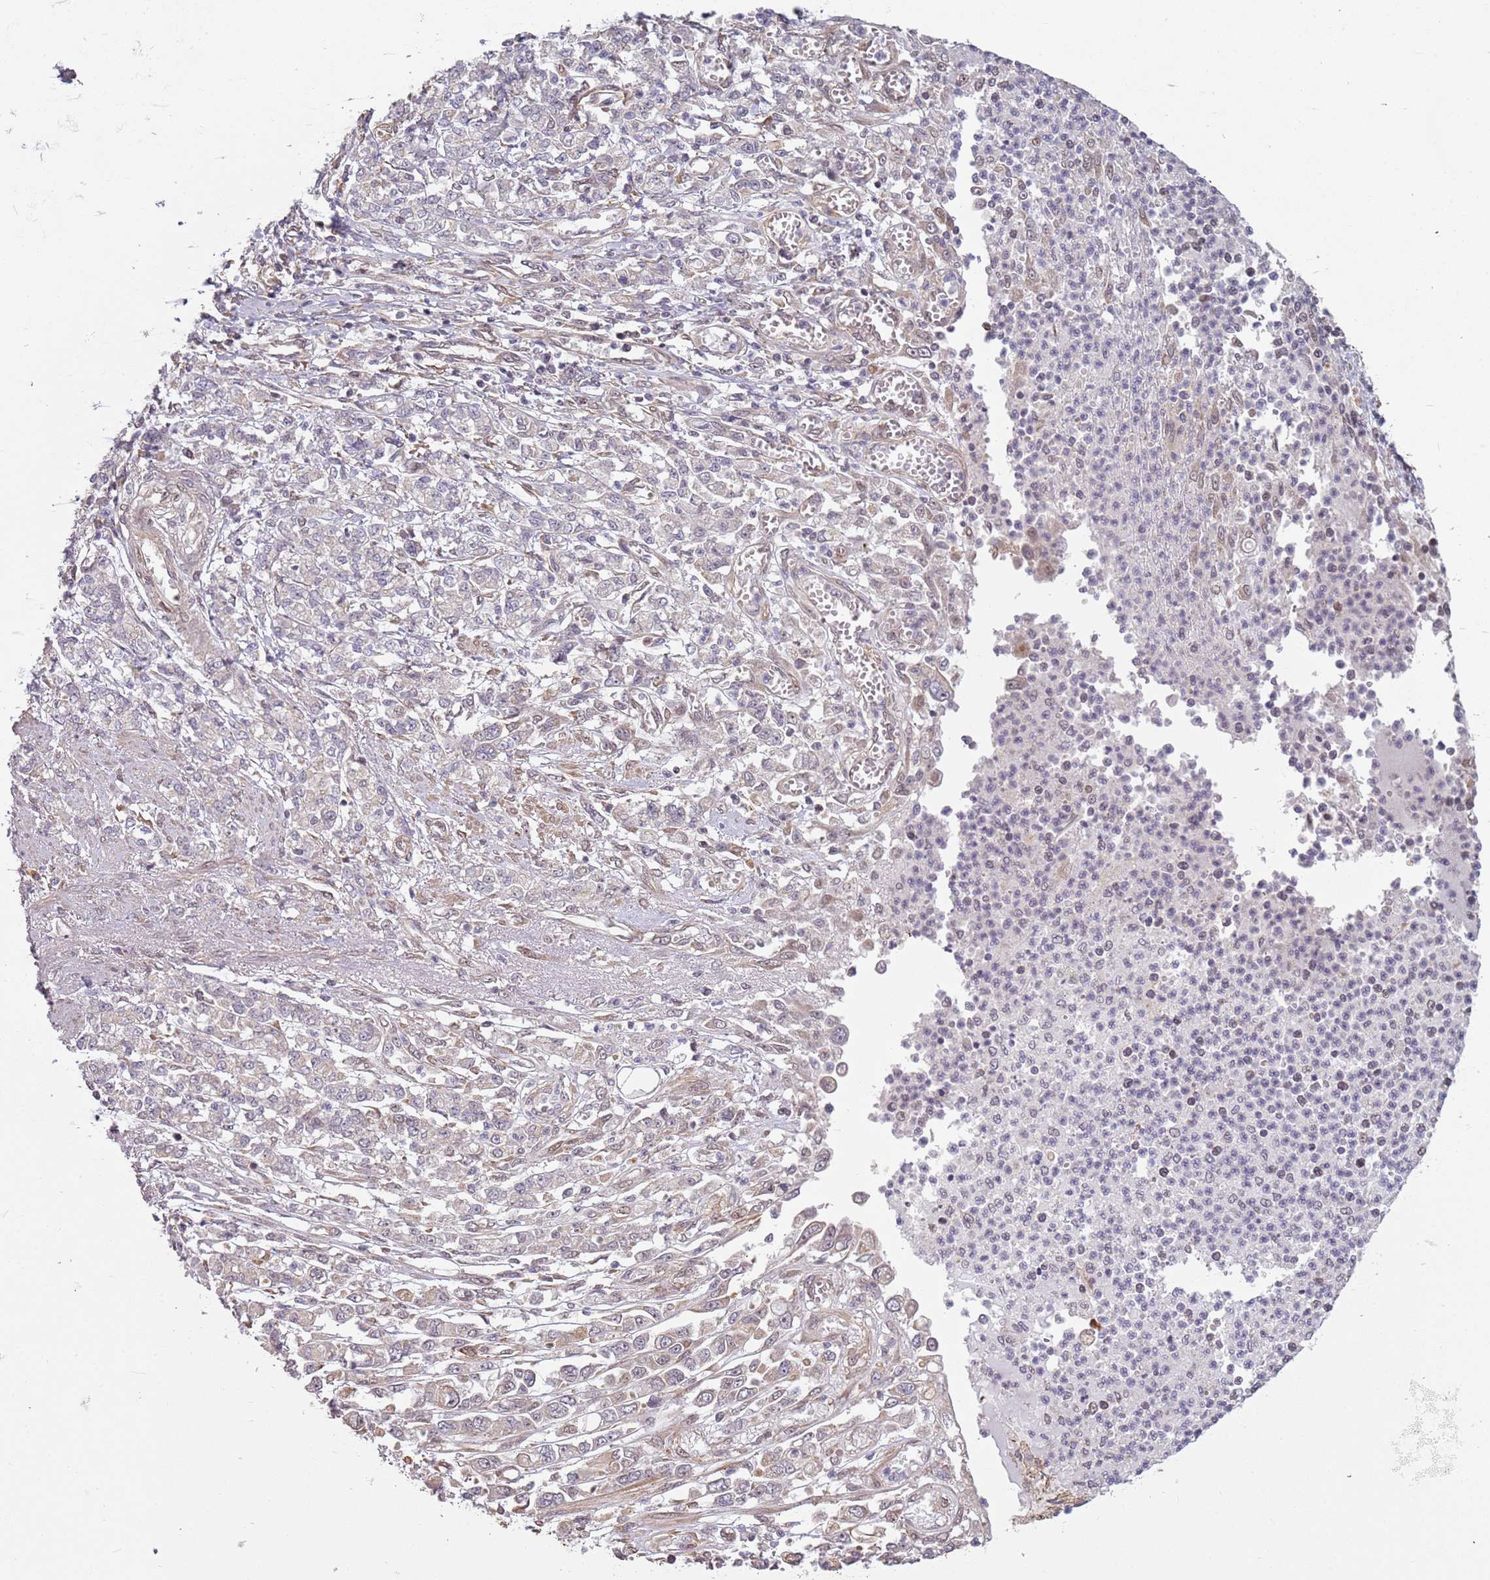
{"staining": {"intensity": "weak", "quantity": "<25%", "location": "cytoplasmic/membranous"}, "tissue": "stomach cancer", "cell_type": "Tumor cells", "image_type": "cancer", "snomed": [{"axis": "morphology", "description": "Adenocarcinoma, NOS"}, {"axis": "topography", "description": "Stomach"}], "caption": "The histopathology image displays no staining of tumor cells in stomach cancer (adenocarcinoma).", "gene": "CHURC1", "patient": {"sex": "female", "age": 76}}